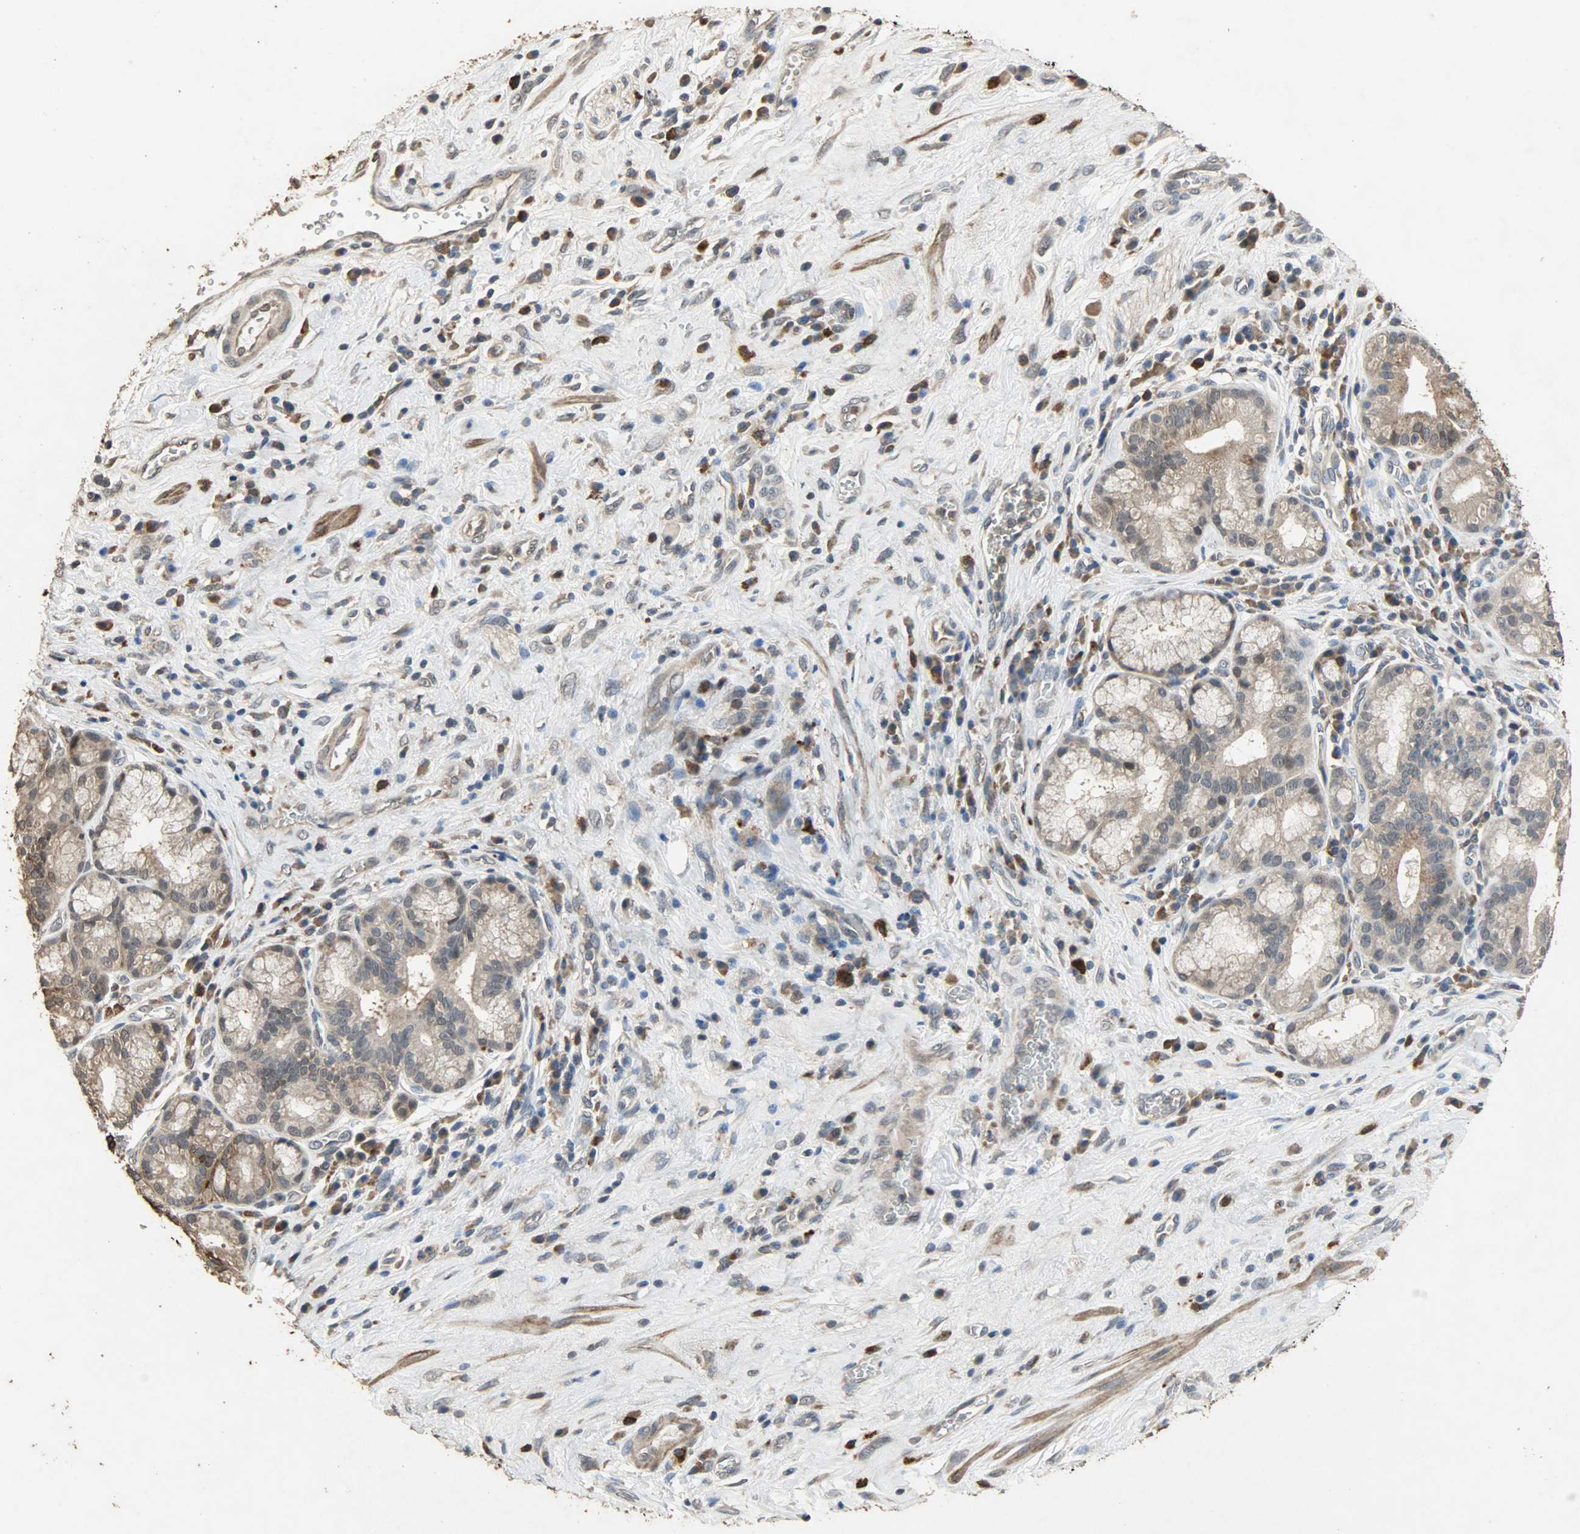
{"staining": {"intensity": "moderate", "quantity": ">75%", "location": "cytoplasmic/membranous"}, "tissue": "pancreatic cancer", "cell_type": "Tumor cells", "image_type": "cancer", "snomed": [{"axis": "morphology", "description": "Adenocarcinoma, NOS"}, {"axis": "topography", "description": "Pancreas"}], "caption": "Human pancreatic cancer (adenocarcinoma) stained for a protein (brown) reveals moderate cytoplasmic/membranous positive expression in about >75% of tumor cells.", "gene": "CDKN2C", "patient": {"sex": "female", "age": 73}}